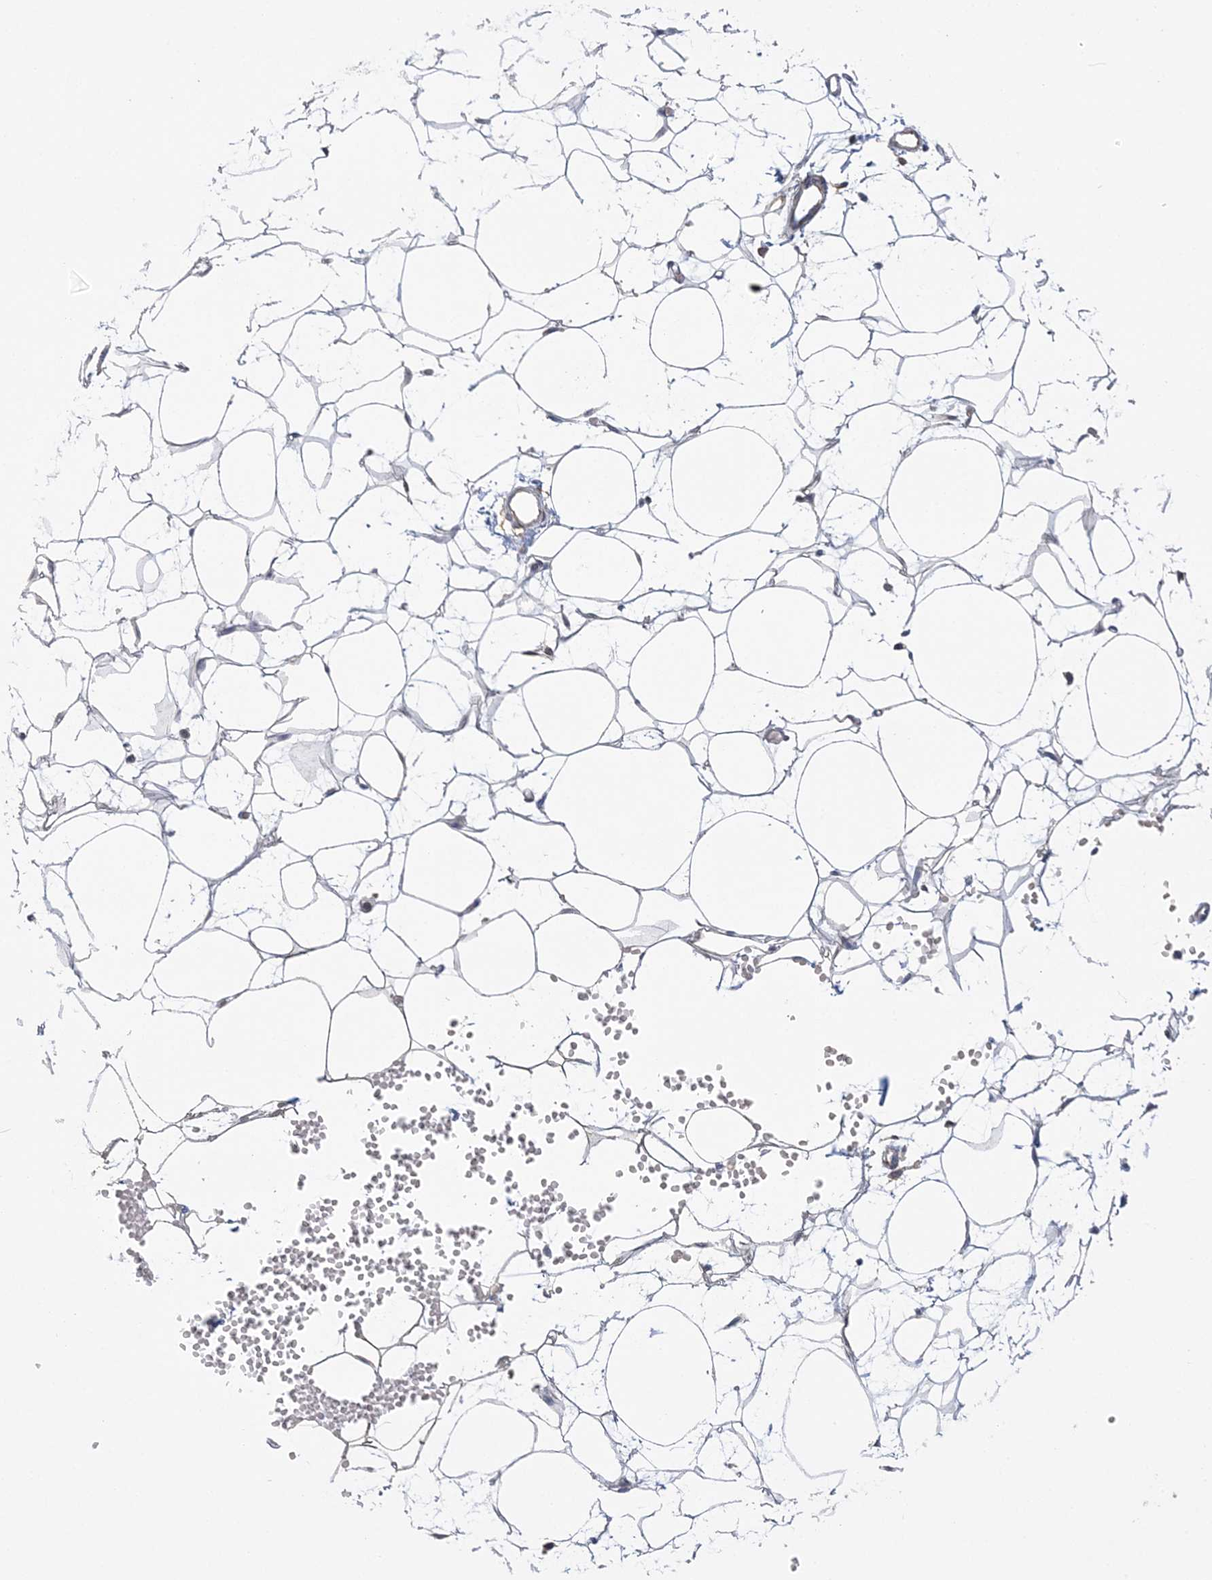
{"staining": {"intensity": "negative", "quantity": "none", "location": "none"}, "tissue": "adipose tissue", "cell_type": "Adipocytes", "image_type": "normal", "snomed": [{"axis": "morphology", "description": "Normal tissue, NOS"}, {"axis": "topography", "description": "Breast"}], "caption": "High power microscopy micrograph of an immunohistochemistry (IHC) micrograph of unremarkable adipose tissue, revealing no significant positivity in adipocytes.", "gene": "HAAO", "patient": {"sex": "female", "age": 23}}